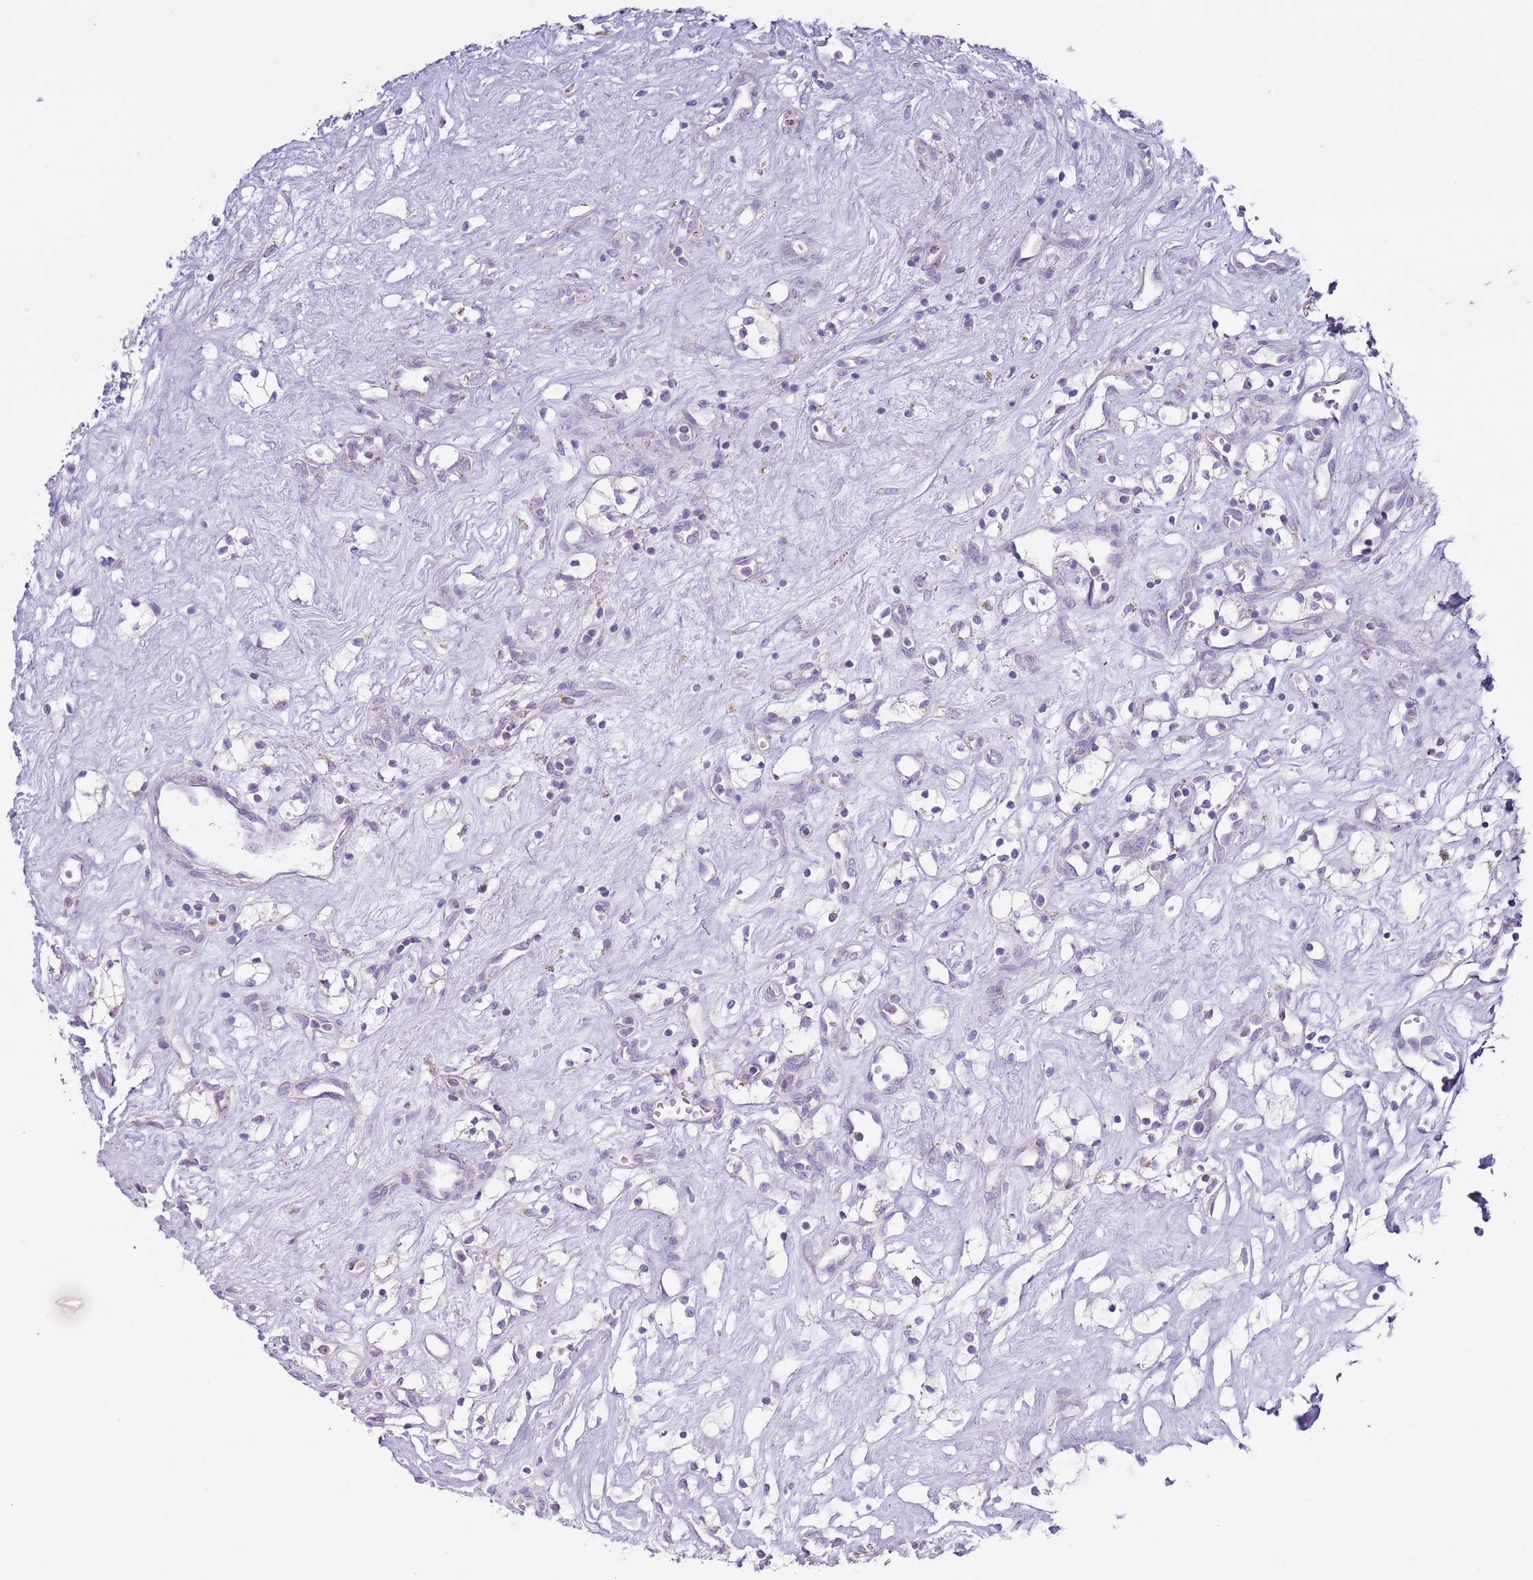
{"staining": {"intensity": "negative", "quantity": "none", "location": "none"}, "tissue": "renal cancer", "cell_type": "Tumor cells", "image_type": "cancer", "snomed": [{"axis": "morphology", "description": "Adenocarcinoma, NOS"}, {"axis": "topography", "description": "Kidney"}], "caption": "High power microscopy image of an IHC micrograph of adenocarcinoma (renal), revealing no significant staining in tumor cells. (Brightfield microscopy of DAB immunohistochemistry (IHC) at high magnification).", "gene": "ATP6V1B1", "patient": {"sex": "male", "age": 59}}